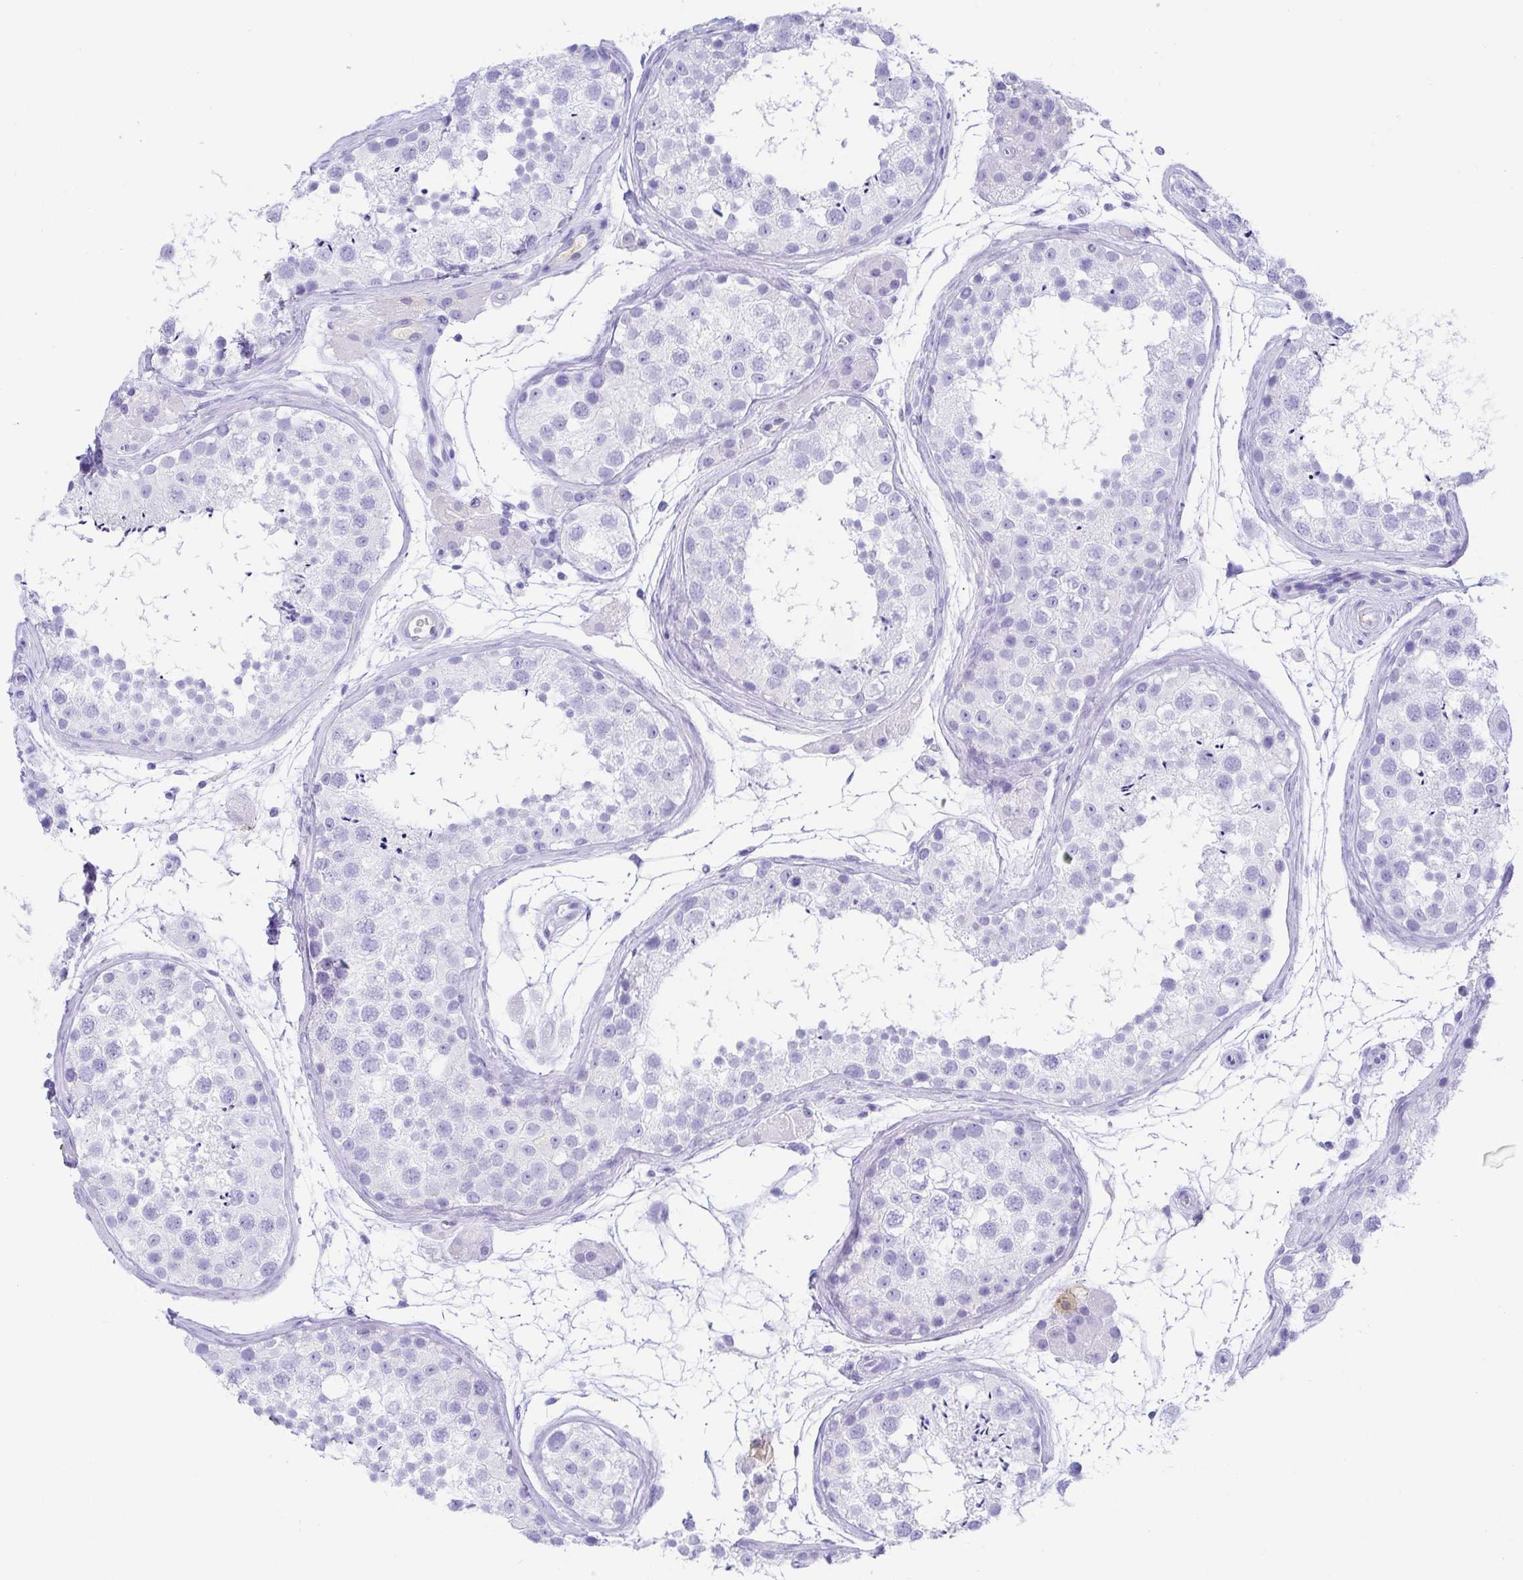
{"staining": {"intensity": "negative", "quantity": "none", "location": "none"}, "tissue": "testis", "cell_type": "Cells in seminiferous ducts", "image_type": "normal", "snomed": [{"axis": "morphology", "description": "Normal tissue, NOS"}, {"axis": "topography", "description": "Testis"}], "caption": "Image shows no significant protein staining in cells in seminiferous ducts of unremarkable testis.", "gene": "GKN1", "patient": {"sex": "male", "age": 41}}